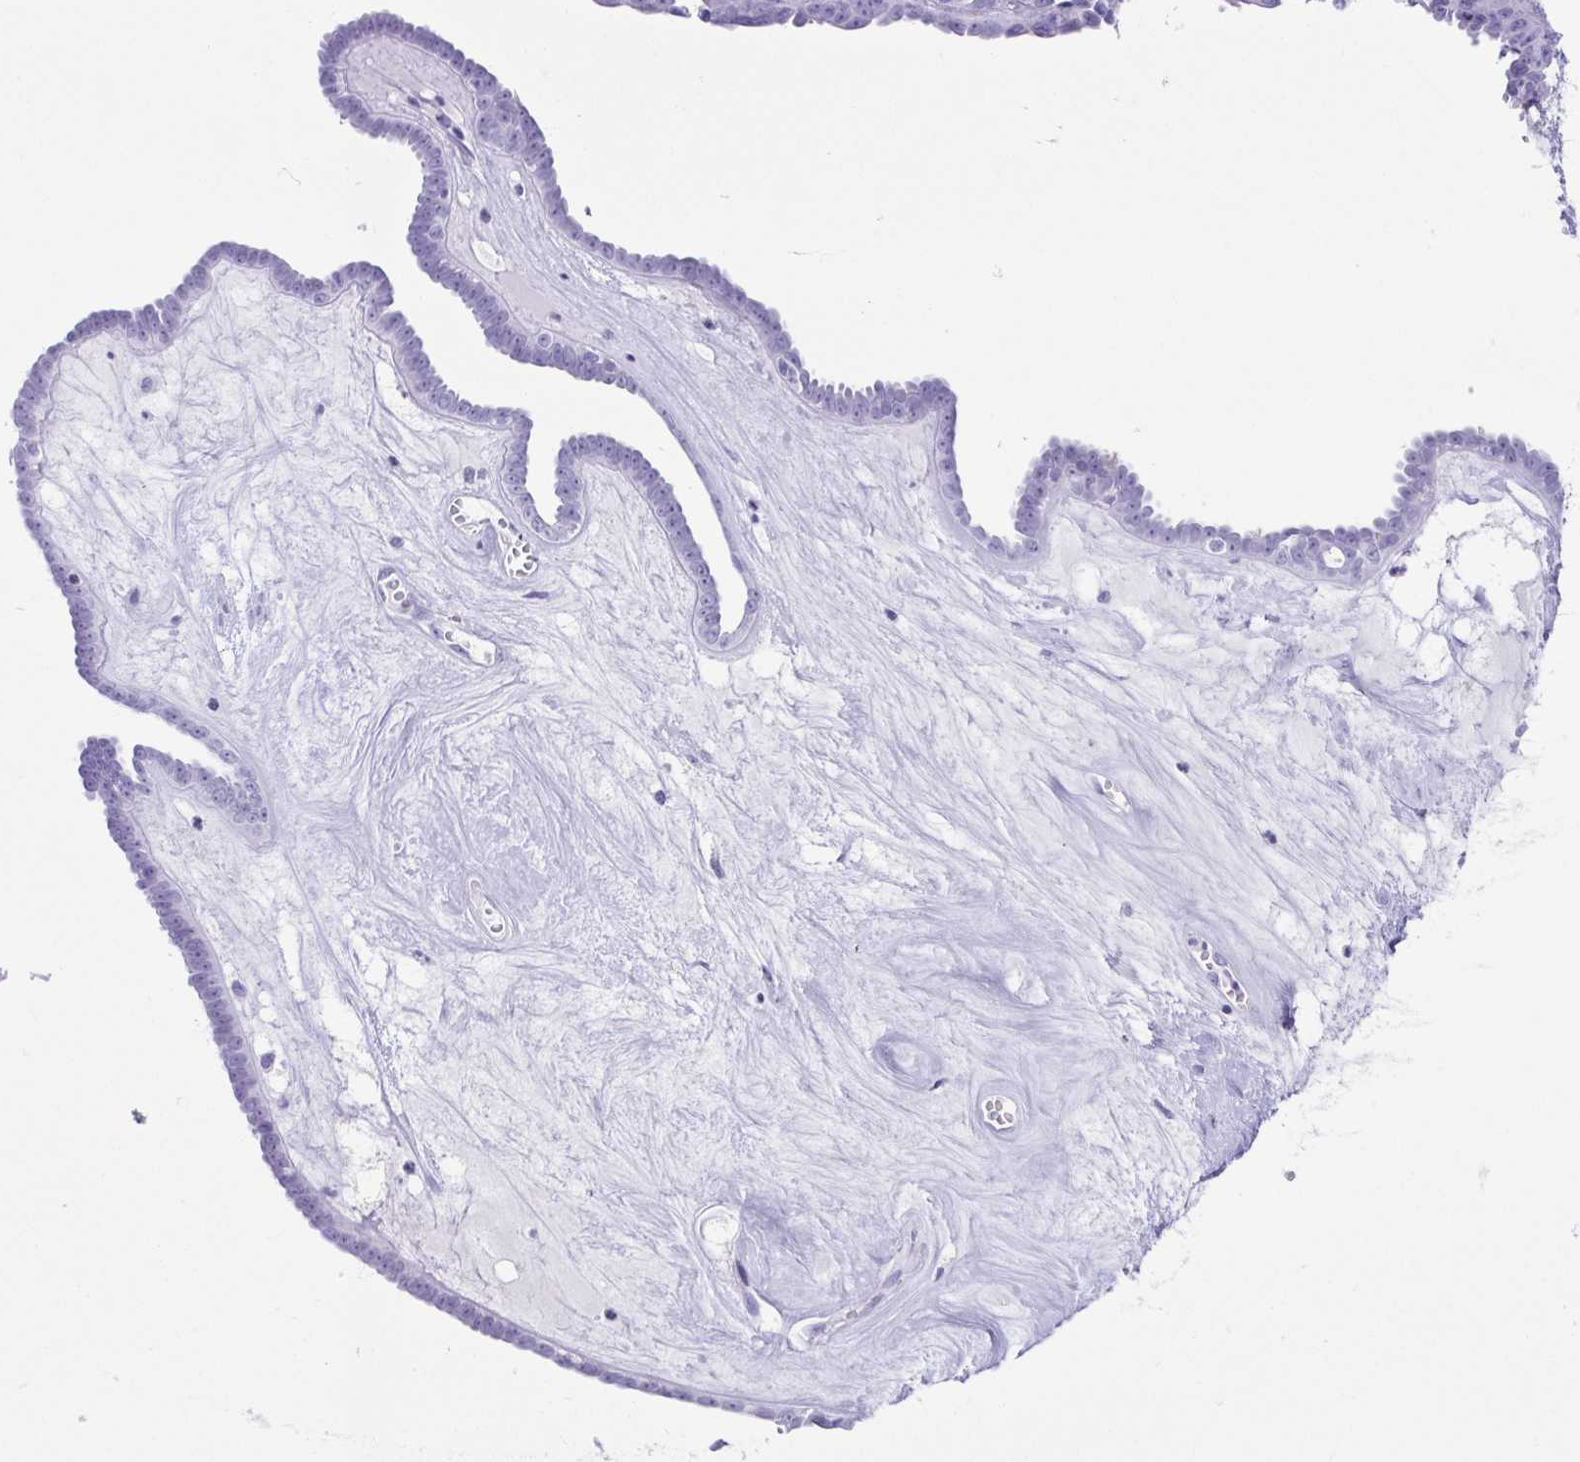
{"staining": {"intensity": "negative", "quantity": "none", "location": "none"}, "tissue": "ovarian cancer", "cell_type": "Tumor cells", "image_type": "cancer", "snomed": [{"axis": "morphology", "description": "Cystadenocarcinoma, serous, NOS"}, {"axis": "topography", "description": "Ovary"}], "caption": "IHC of human ovarian cancer (serous cystadenocarcinoma) exhibits no staining in tumor cells.", "gene": "CD164L2", "patient": {"sex": "female", "age": 71}}